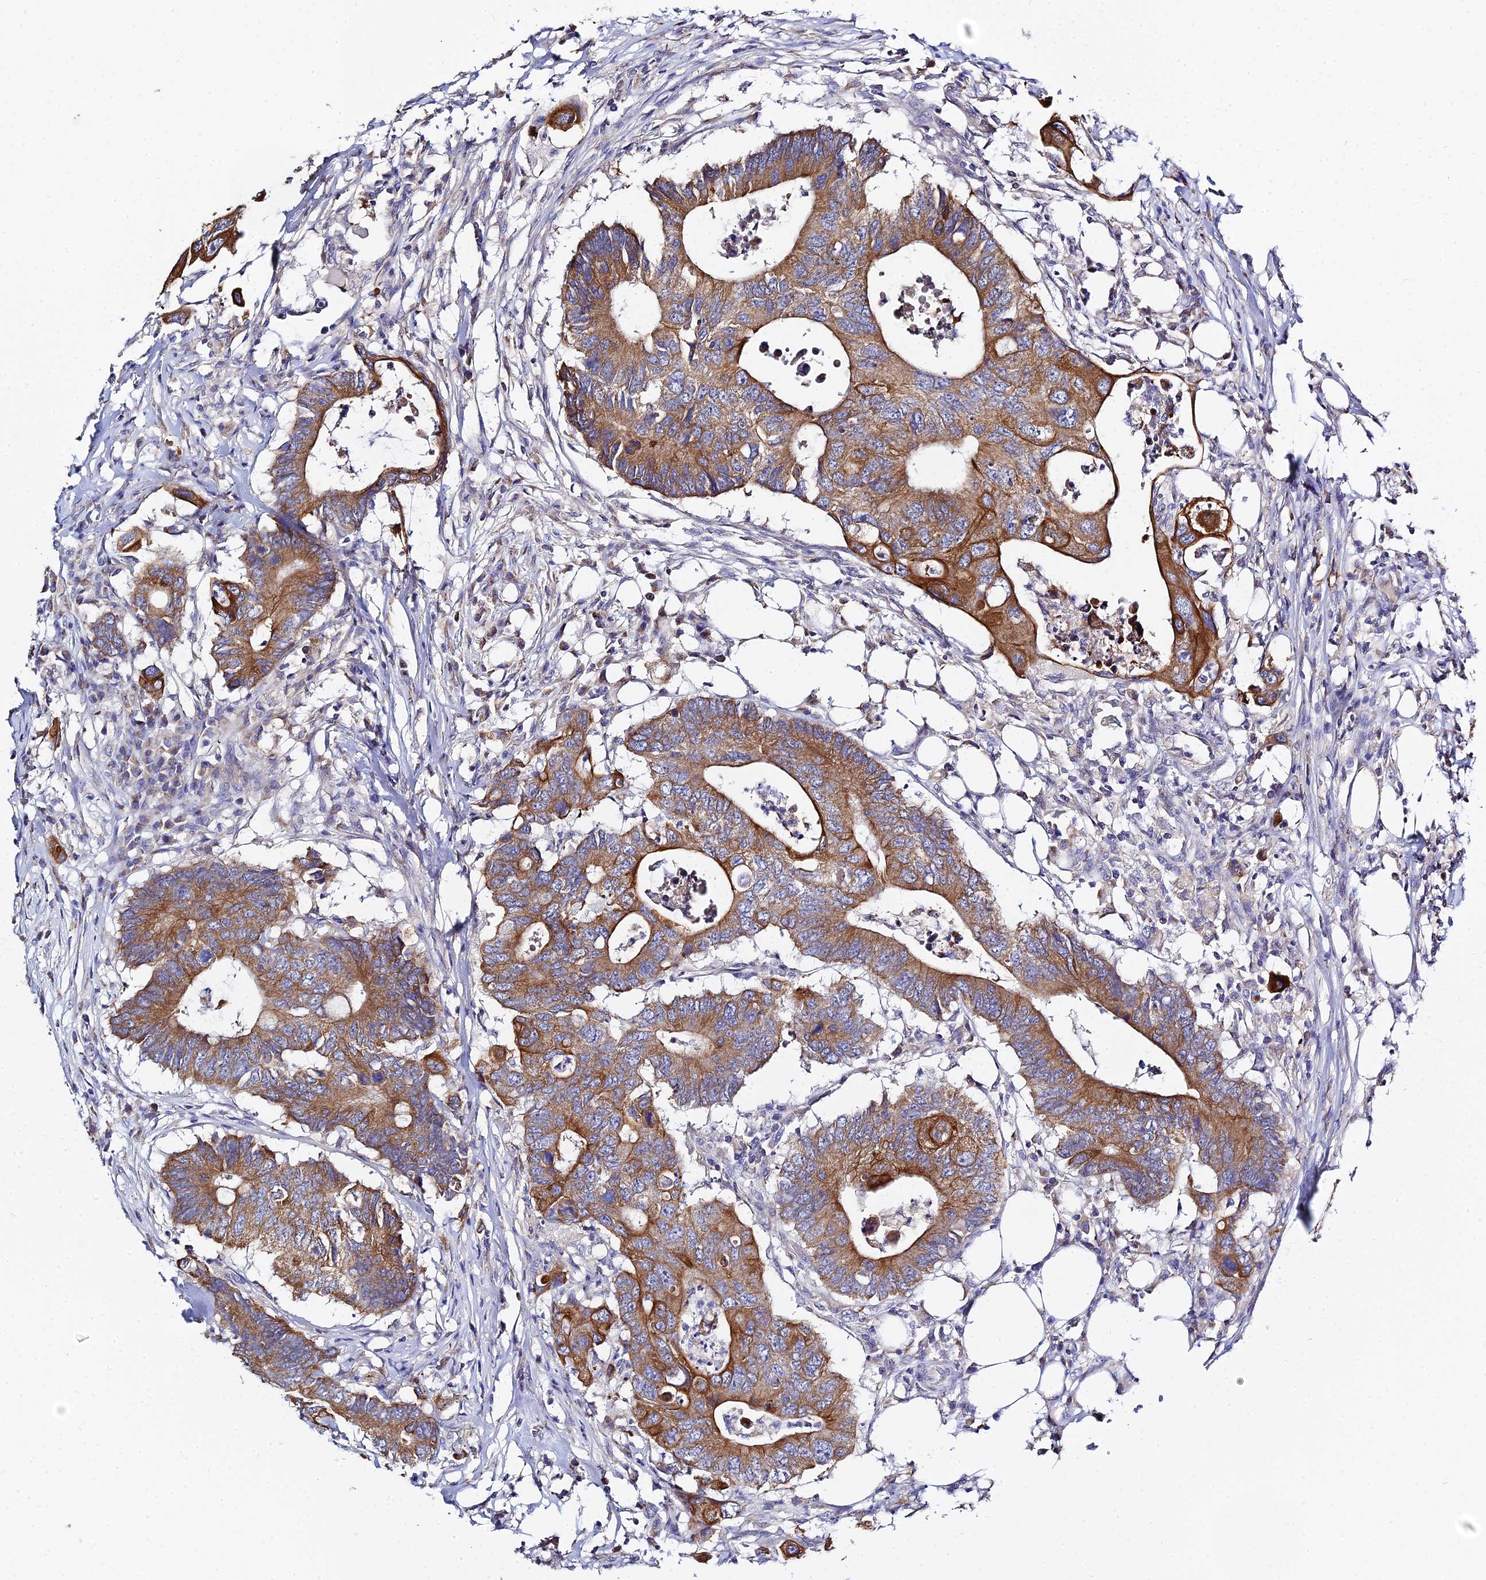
{"staining": {"intensity": "moderate", "quantity": ">75%", "location": "cytoplasmic/membranous"}, "tissue": "colorectal cancer", "cell_type": "Tumor cells", "image_type": "cancer", "snomed": [{"axis": "morphology", "description": "Adenocarcinoma, NOS"}, {"axis": "topography", "description": "Colon"}], "caption": "Protein expression analysis of colorectal adenocarcinoma demonstrates moderate cytoplasmic/membranous expression in about >75% of tumor cells. The staining was performed using DAB (3,3'-diaminobenzidine) to visualize the protein expression in brown, while the nuclei were stained in blue with hematoxylin (Magnification: 20x).", "gene": "ZXDA", "patient": {"sex": "male", "age": 71}}